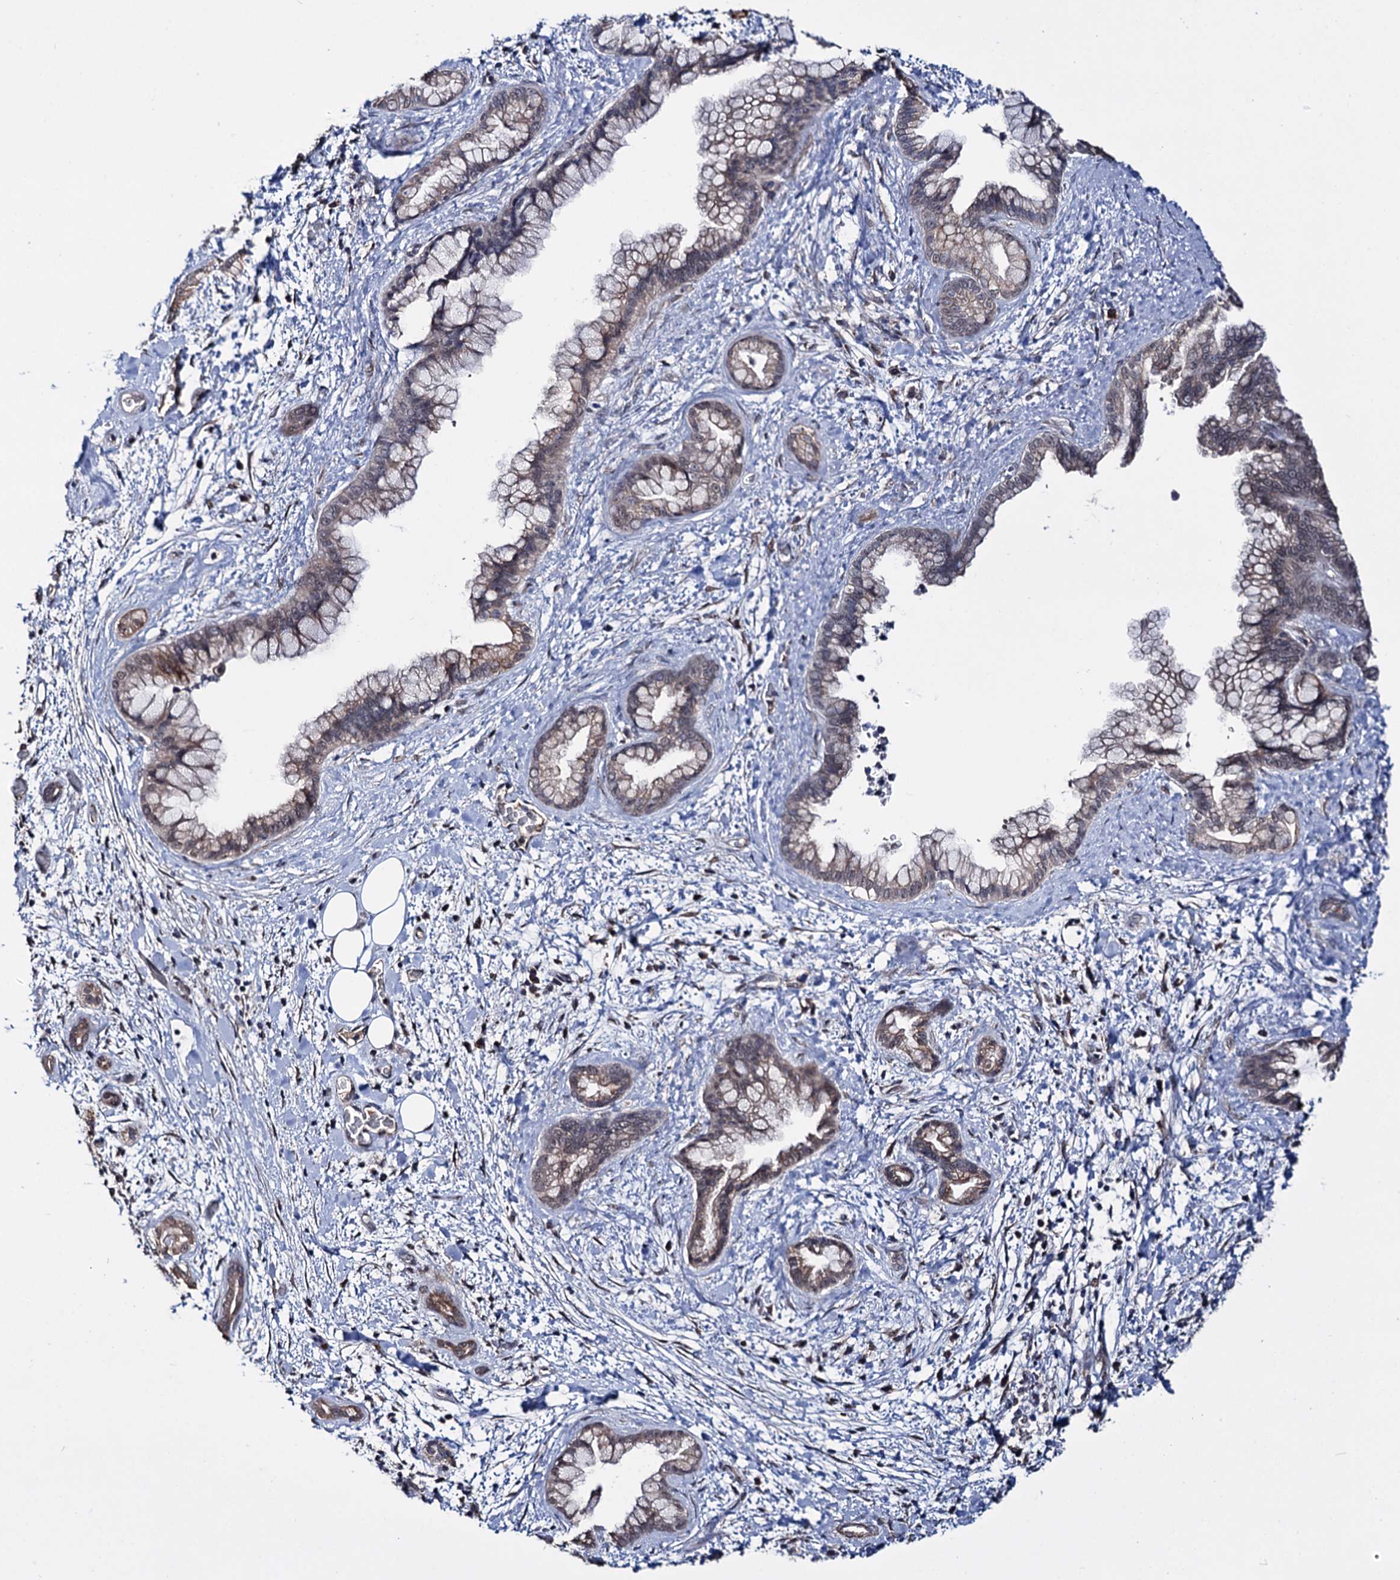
{"staining": {"intensity": "weak", "quantity": "25%-75%", "location": "cytoplasmic/membranous"}, "tissue": "pancreatic cancer", "cell_type": "Tumor cells", "image_type": "cancer", "snomed": [{"axis": "morphology", "description": "Adenocarcinoma, NOS"}, {"axis": "topography", "description": "Pancreas"}], "caption": "A low amount of weak cytoplasmic/membranous staining is appreciated in about 25%-75% of tumor cells in adenocarcinoma (pancreatic) tissue. (brown staining indicates protein expression, while blue staining denotes nuclei).", "gene": "CLPB", "patient": {"sex": "female", "age": 78}}